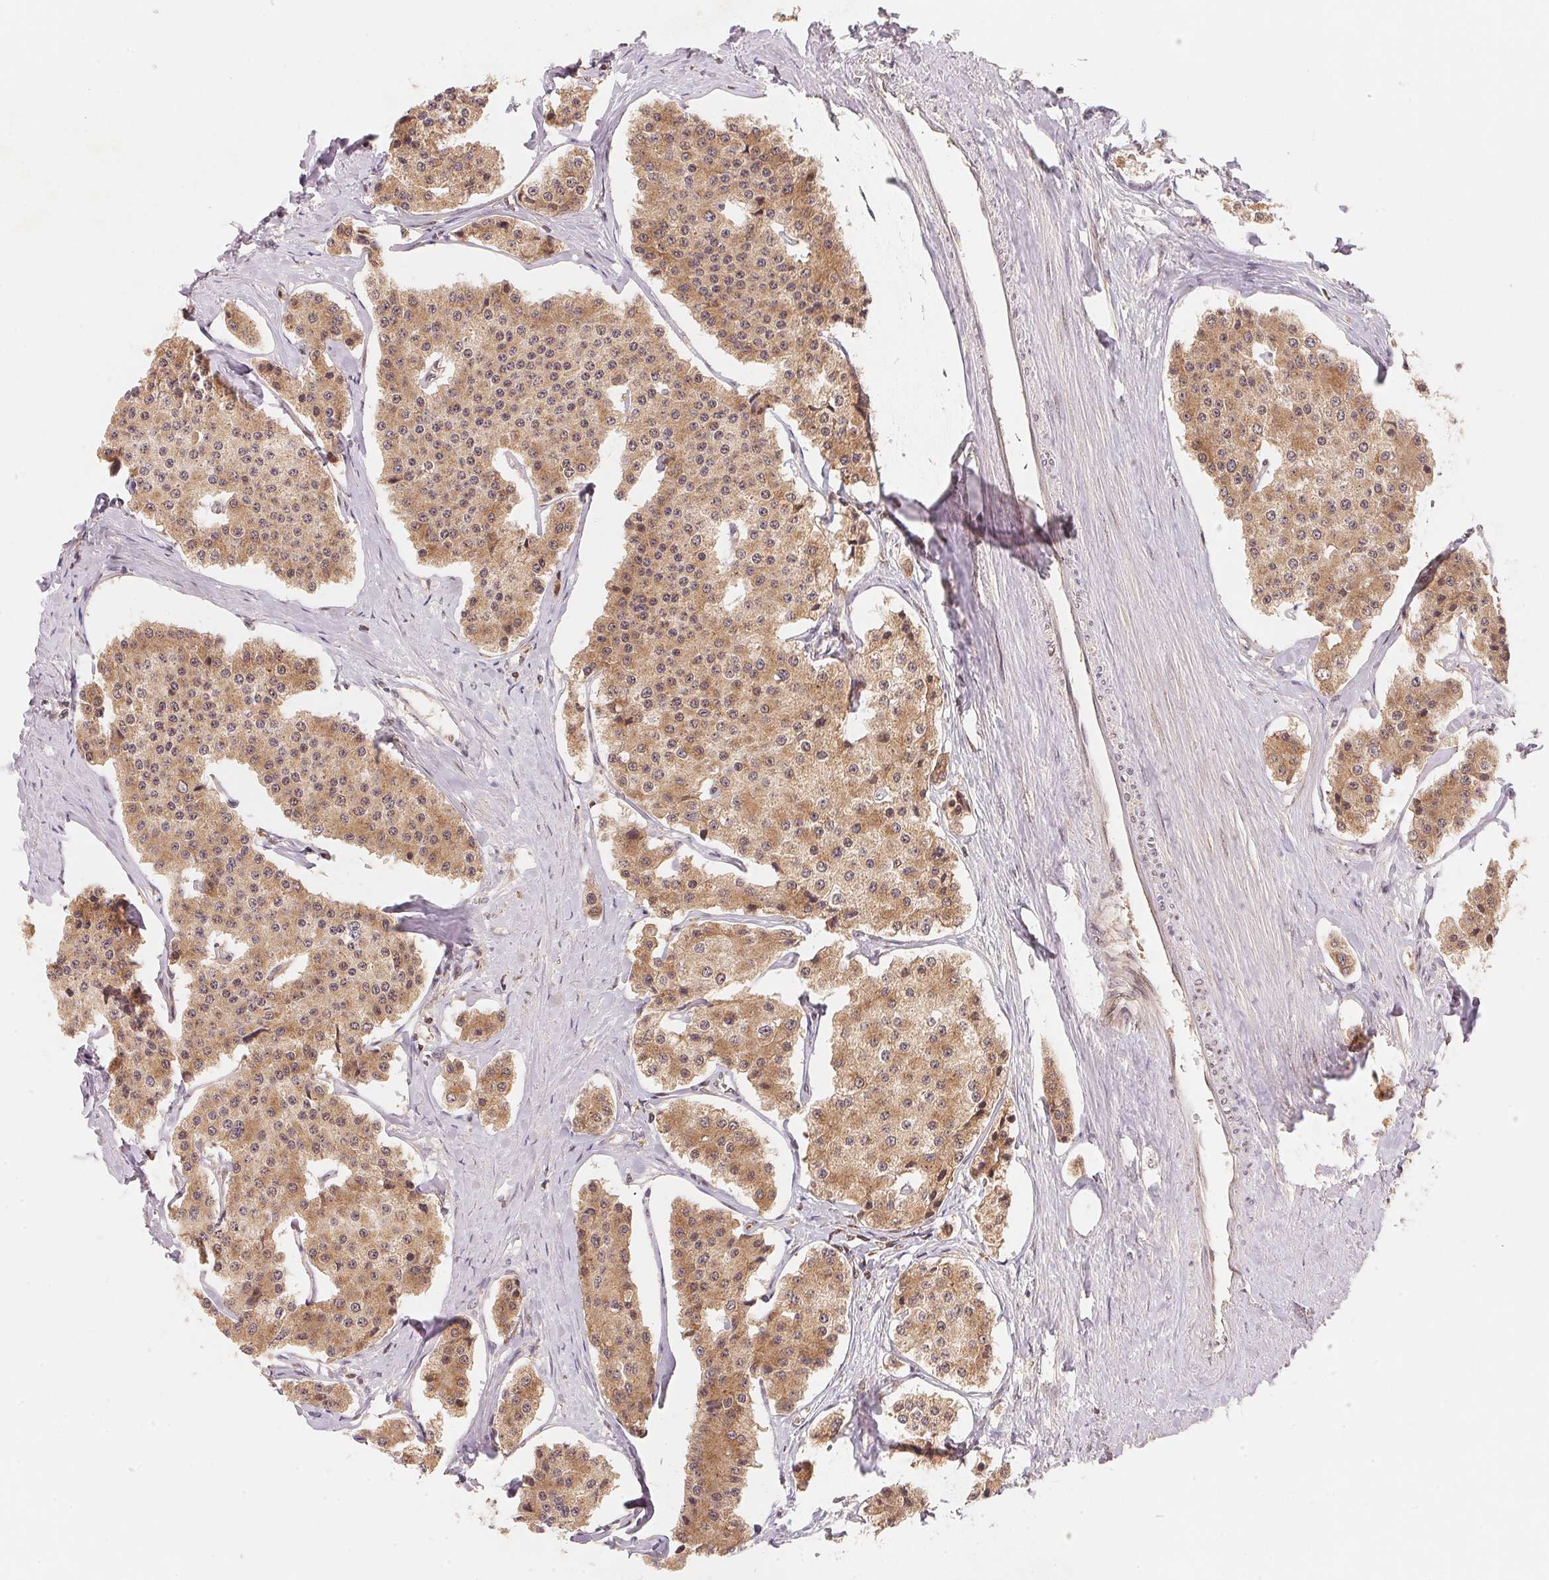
{"staining": {"intensity": "moderate", "quantity": ">75%", "location": "cytoplasmic/membranous,nuclear"}, "tissue": "carcinoid", "cell_type": "Tumor cells", "image_type": "cancer", "snomed": [{"axis": "morphology", "description": "Carcinoid, malignant, NOS"}, {"axis": "topography", "description": "Small intestine"}], "caption": "The histopathology image displays immunohistochemical staining of malignant carcinoid. There is moderate cytoplasmic/membranous and nuclear expression is seen in about >75% of tumor cells.", "gene": "CCDC102B", "patient": {"sex": "female", "age": 65}}